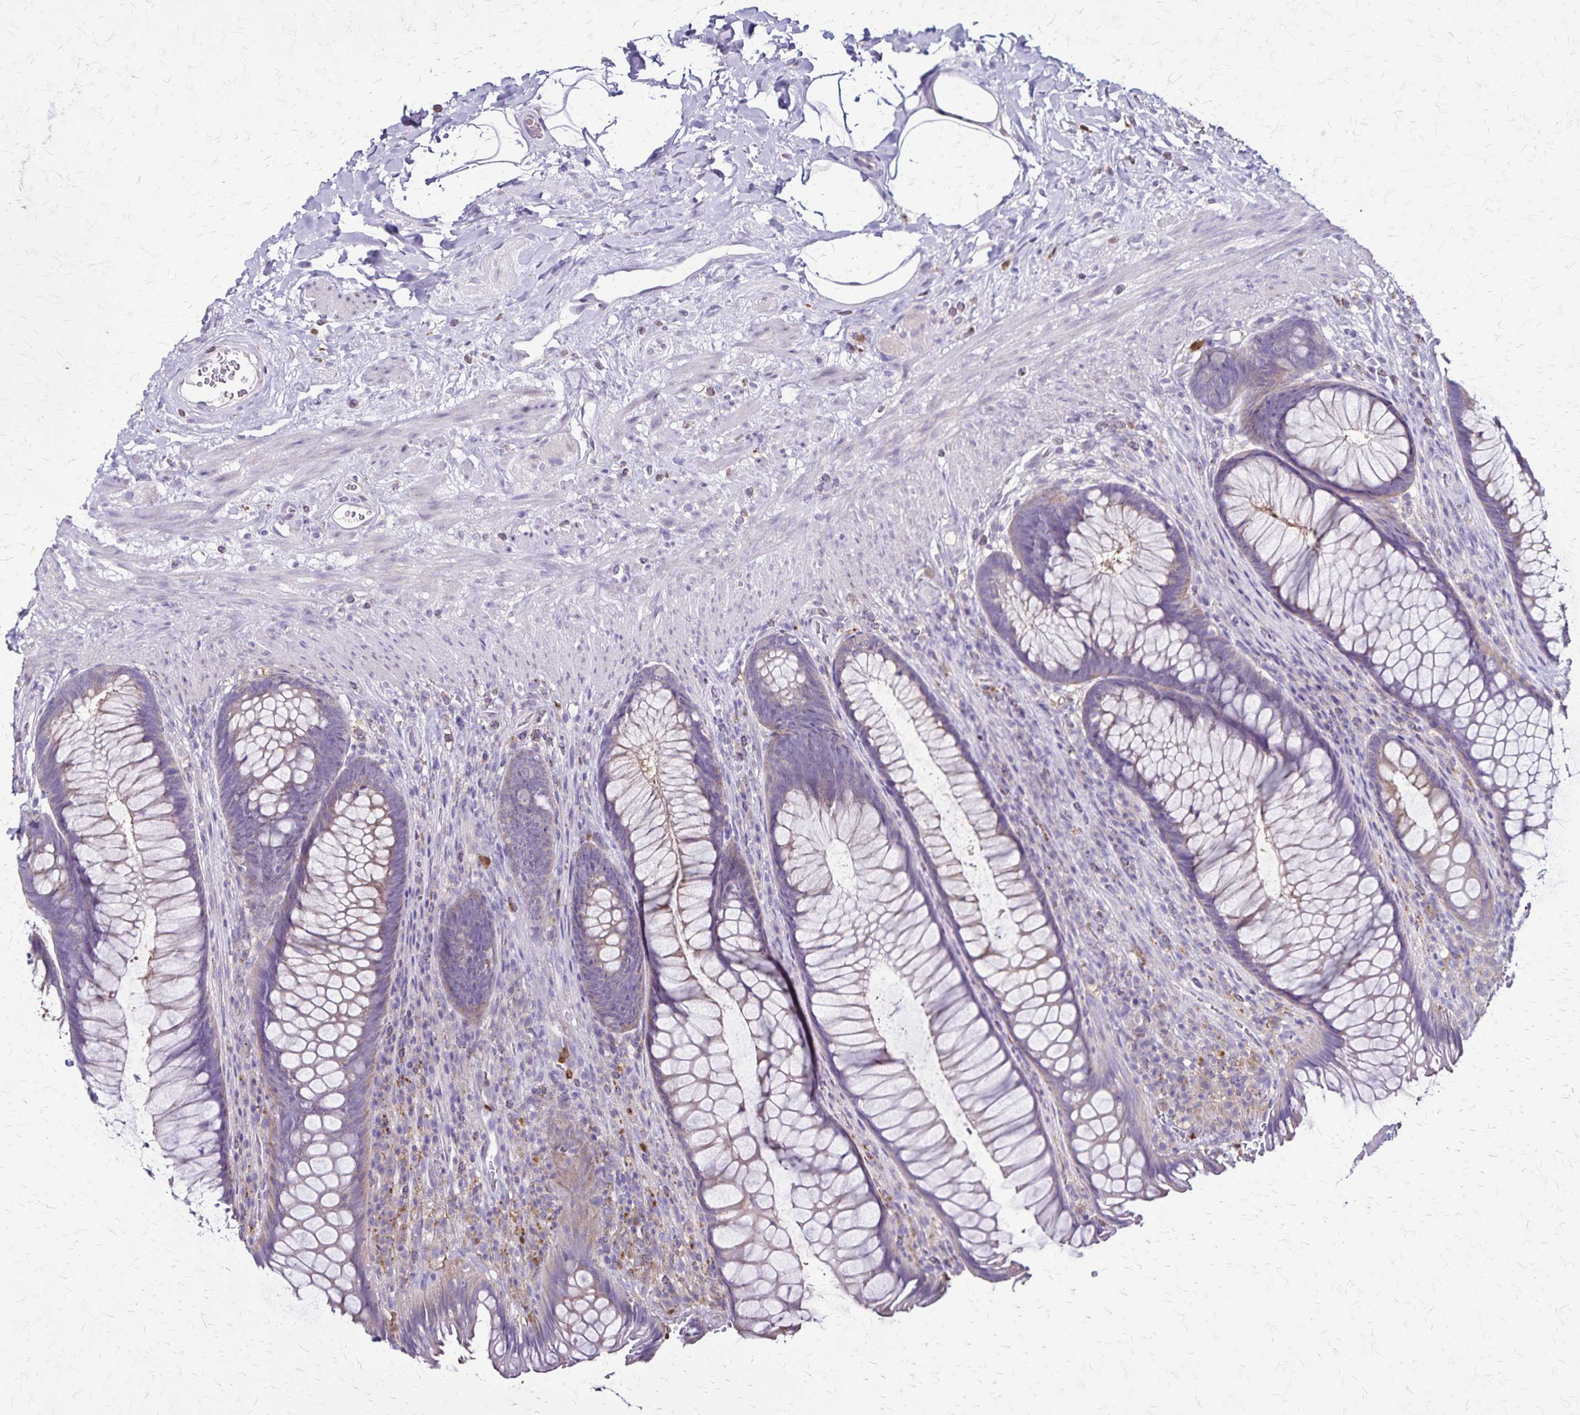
{"staining": {"intensity": "weak", "quantity": "25%-75%", "location": "cytoplasmic/membranous"}, "tissue": "rectum", "cell_type": "Glandular cells", "image_type": "normal", "snomed": [{"axis": "morphology", "description": "Normal tissue, NOS"}, {"axis": "topography", "description": "Smooth muscle"}, {"axis": "topography", "description": "Rectum"}], "caption": "Immunohistochemical staining of benign human rectum reveals 25%-75% levels of weak cytoplasmic/membranous protein staining in about 25%-75% of glandular cells. Using DAB (brown) and hematoxylin (blue) stains, captured at high magnification using brightfield microscopy.", "gene": "ULBP3", "patient": {"sex": "male", "age": 53}}